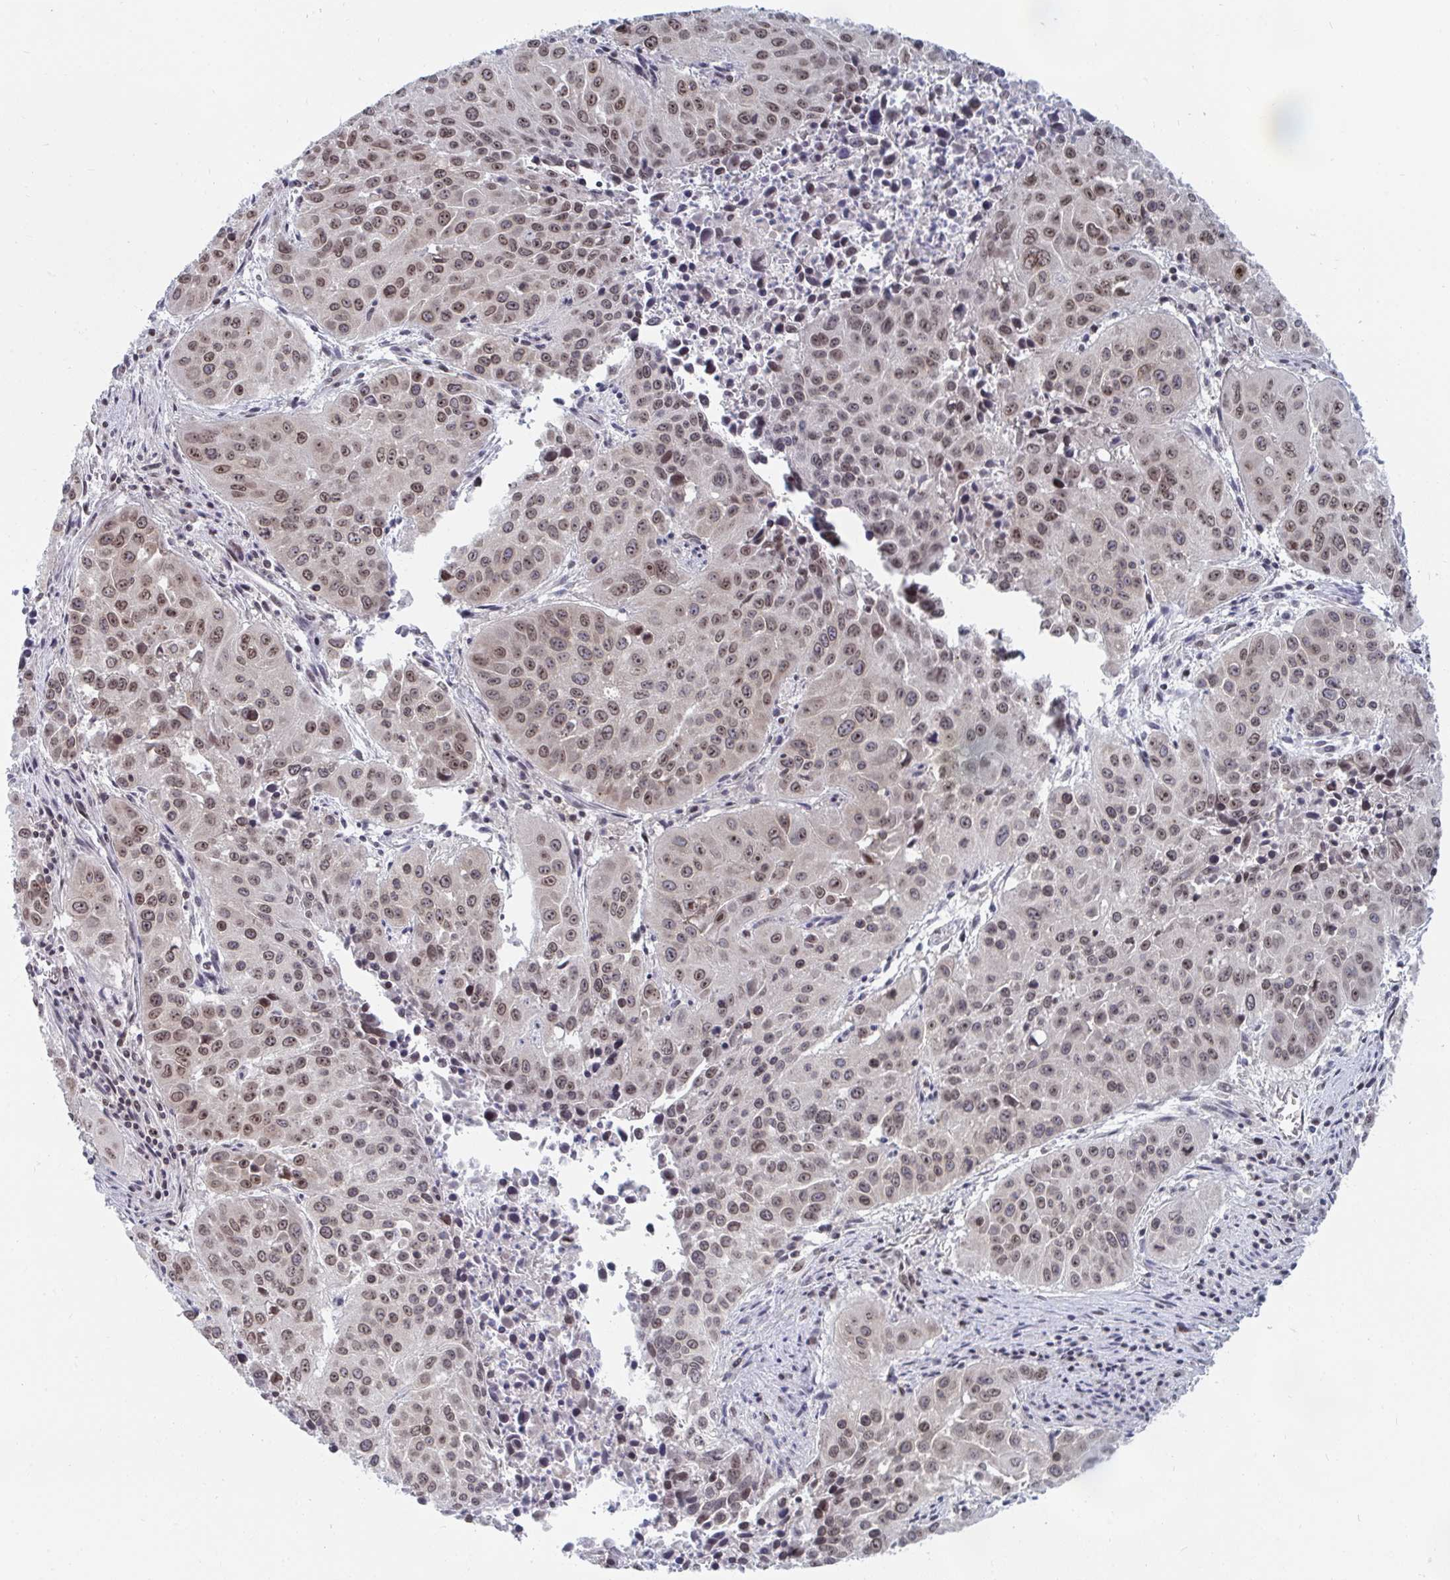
{"staining": {"intensity": "moderate", "quantity": ">75%", "location": "nuclear"}, "tissue": "lung cancer", "cell_type": "Tumor cells", "image_type": "cancer", "snomed": [{"axis": "morphology", "description": "Squamous cell carcinoma, NOS"}, {"axis": "topography", "description": "Lung"}], "caption": "A photomicrograph of human lung squamous cell carcinoma stained for a protein shows moderate nuclear brown staining in tumor cells.", "gene": "TRIP12", "patient": {"sex": "female", "age": 61}}